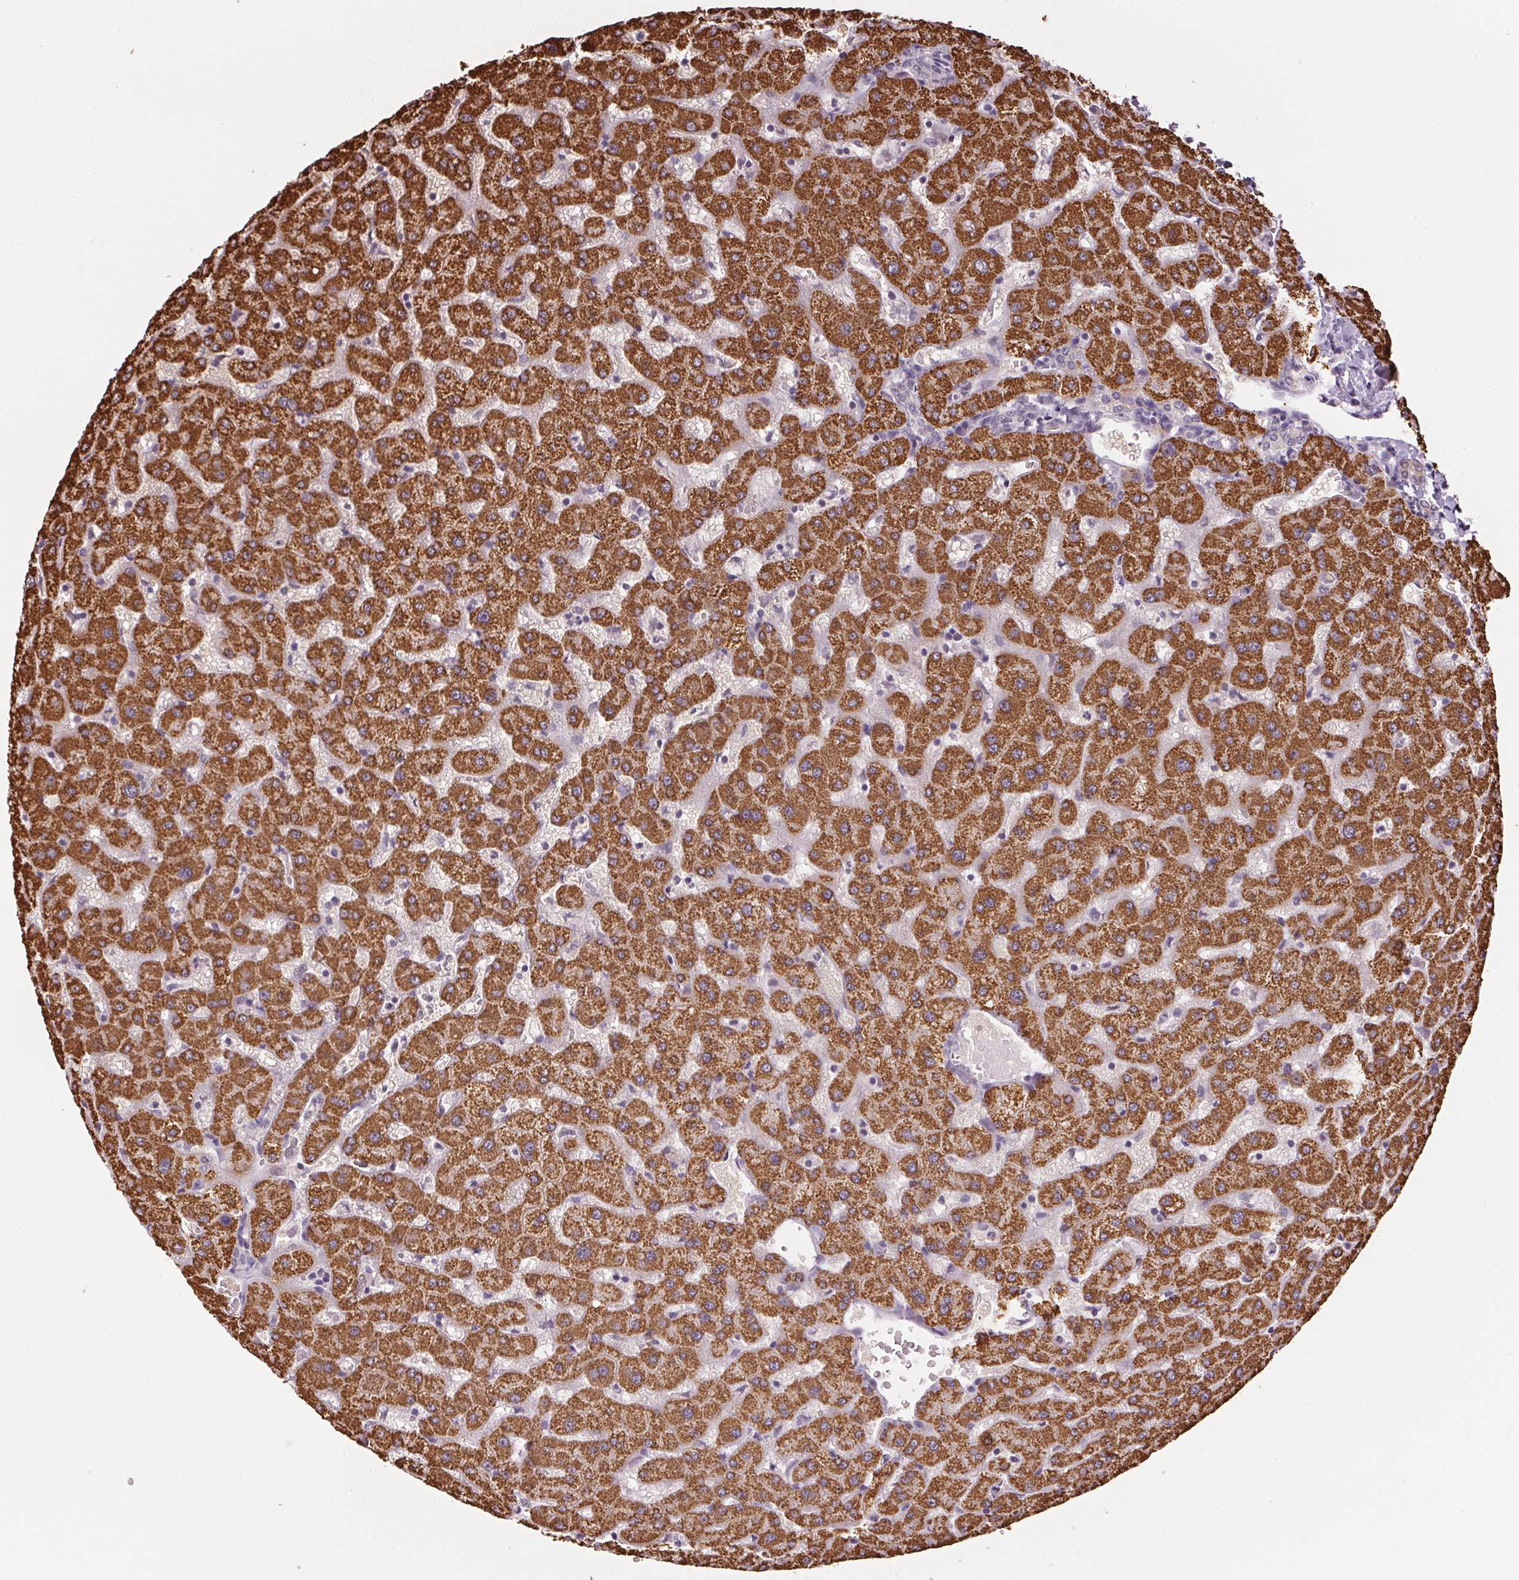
{"staining": {"intensity": "negative", "quantity": "none", "location": "none"}, "tissue": "liver", "cell_type": "Cholangiocytes", "image_type": "normal", "snomed": [{"axis": "morphology", "description": "Normal tissue, NOS"}, {"axis": "topography", "description": "Liver"}], "caption": "IHC of unremarkable human liver exhibits no expression in cholangiocytes.", "gene": "SC5D", "patient": {"sex": "female", "age": 63}}